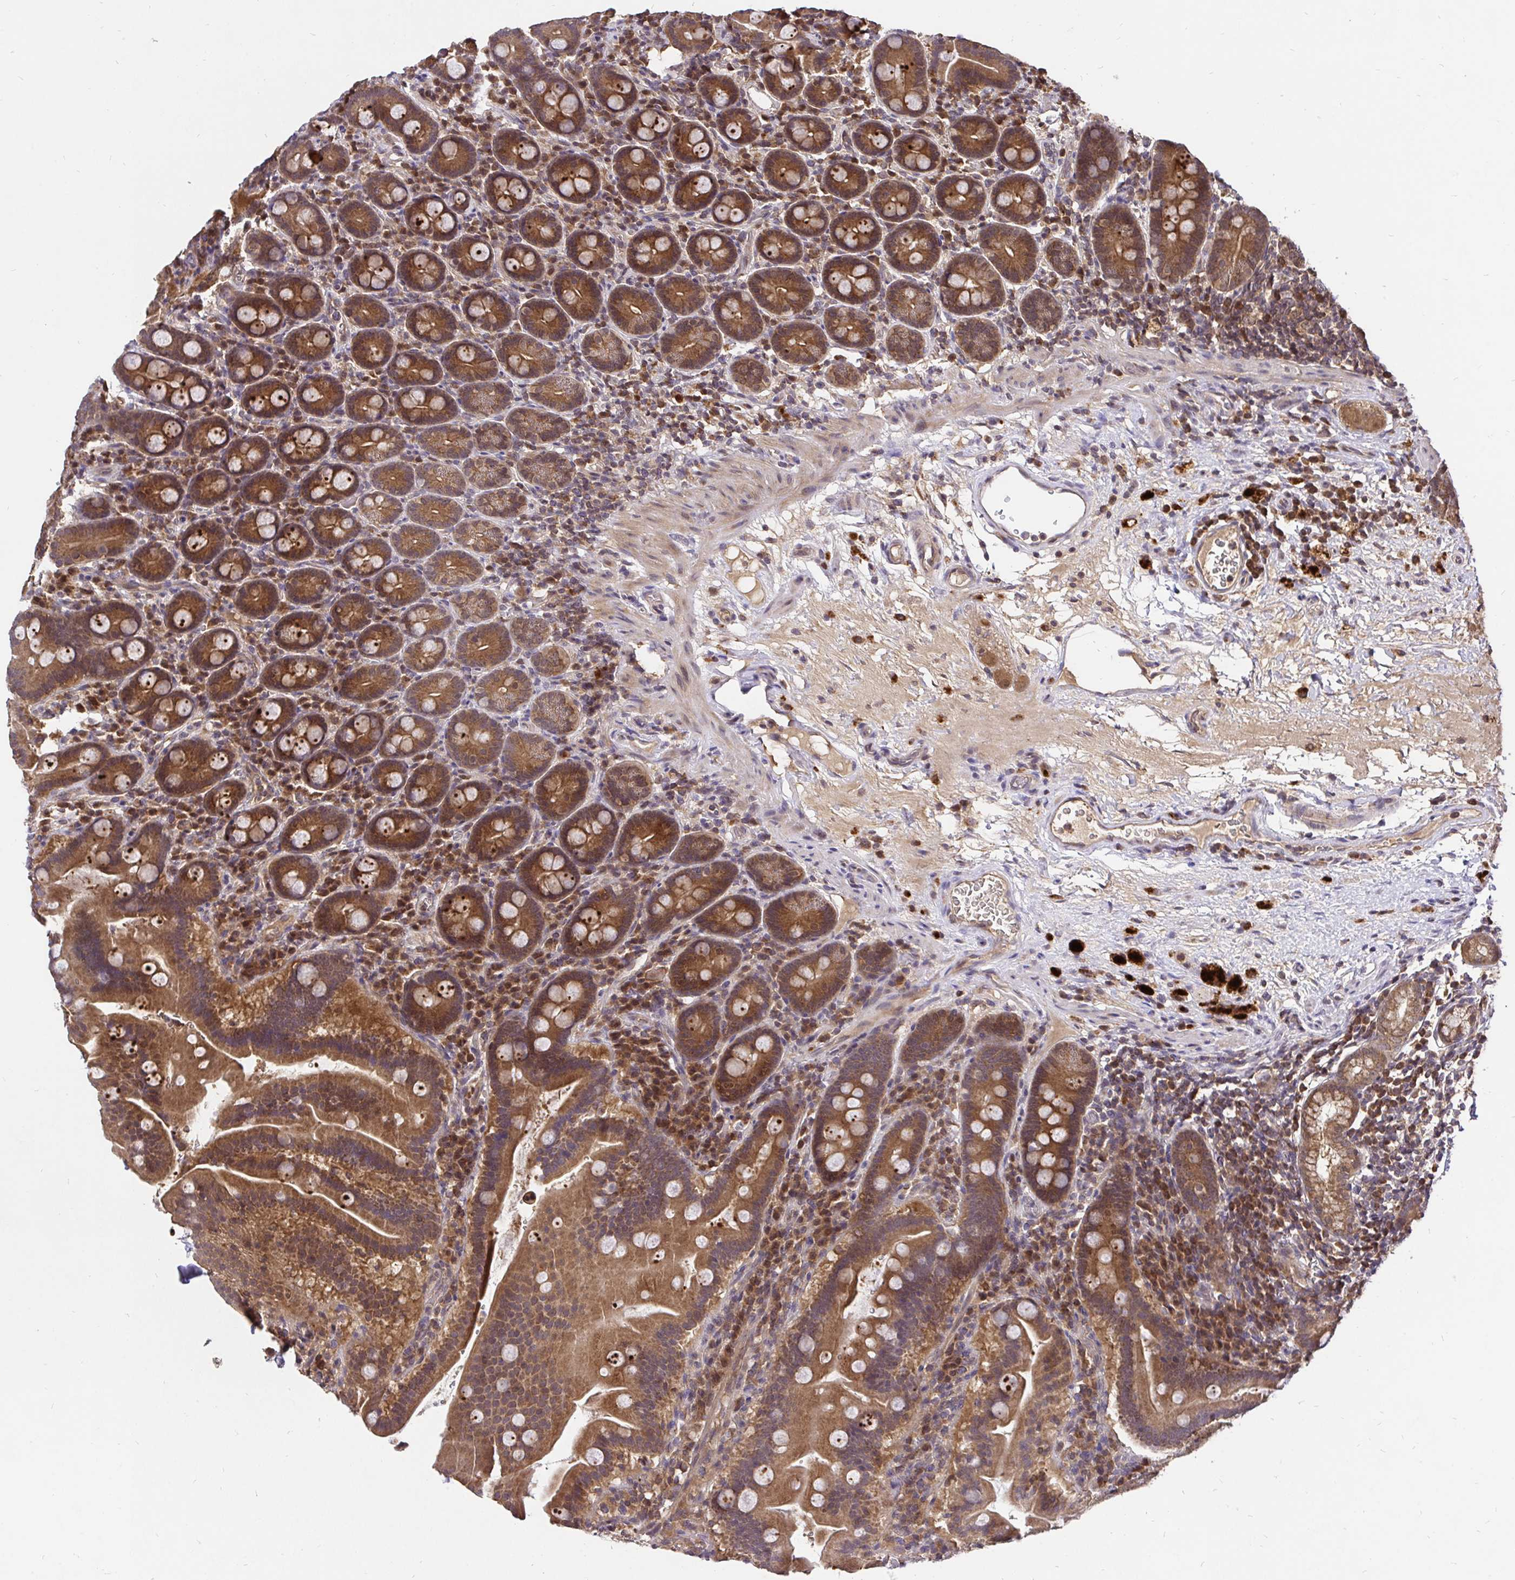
{"staining": {"intensity": "moderate", "quantity": ">75%", "location": "cytoplasmic/membranous"}, "tissue": "small intestine", "cell_type": "Glandular cells", "image_type": "normal", "snomed": [{"axis": "morphology", "description": "Normal tissue, NOS"}, {"axis": "topography", "description": "Small intestine"}], "caption": "Immunohistochemical staining of unremarkable human small intestine reveals moderate cytoplasmic/membranous protein staining in approximately >75% of glandular cells.", "gene": "UBE2M", "patient": {"sex": "male", "age": 26}}